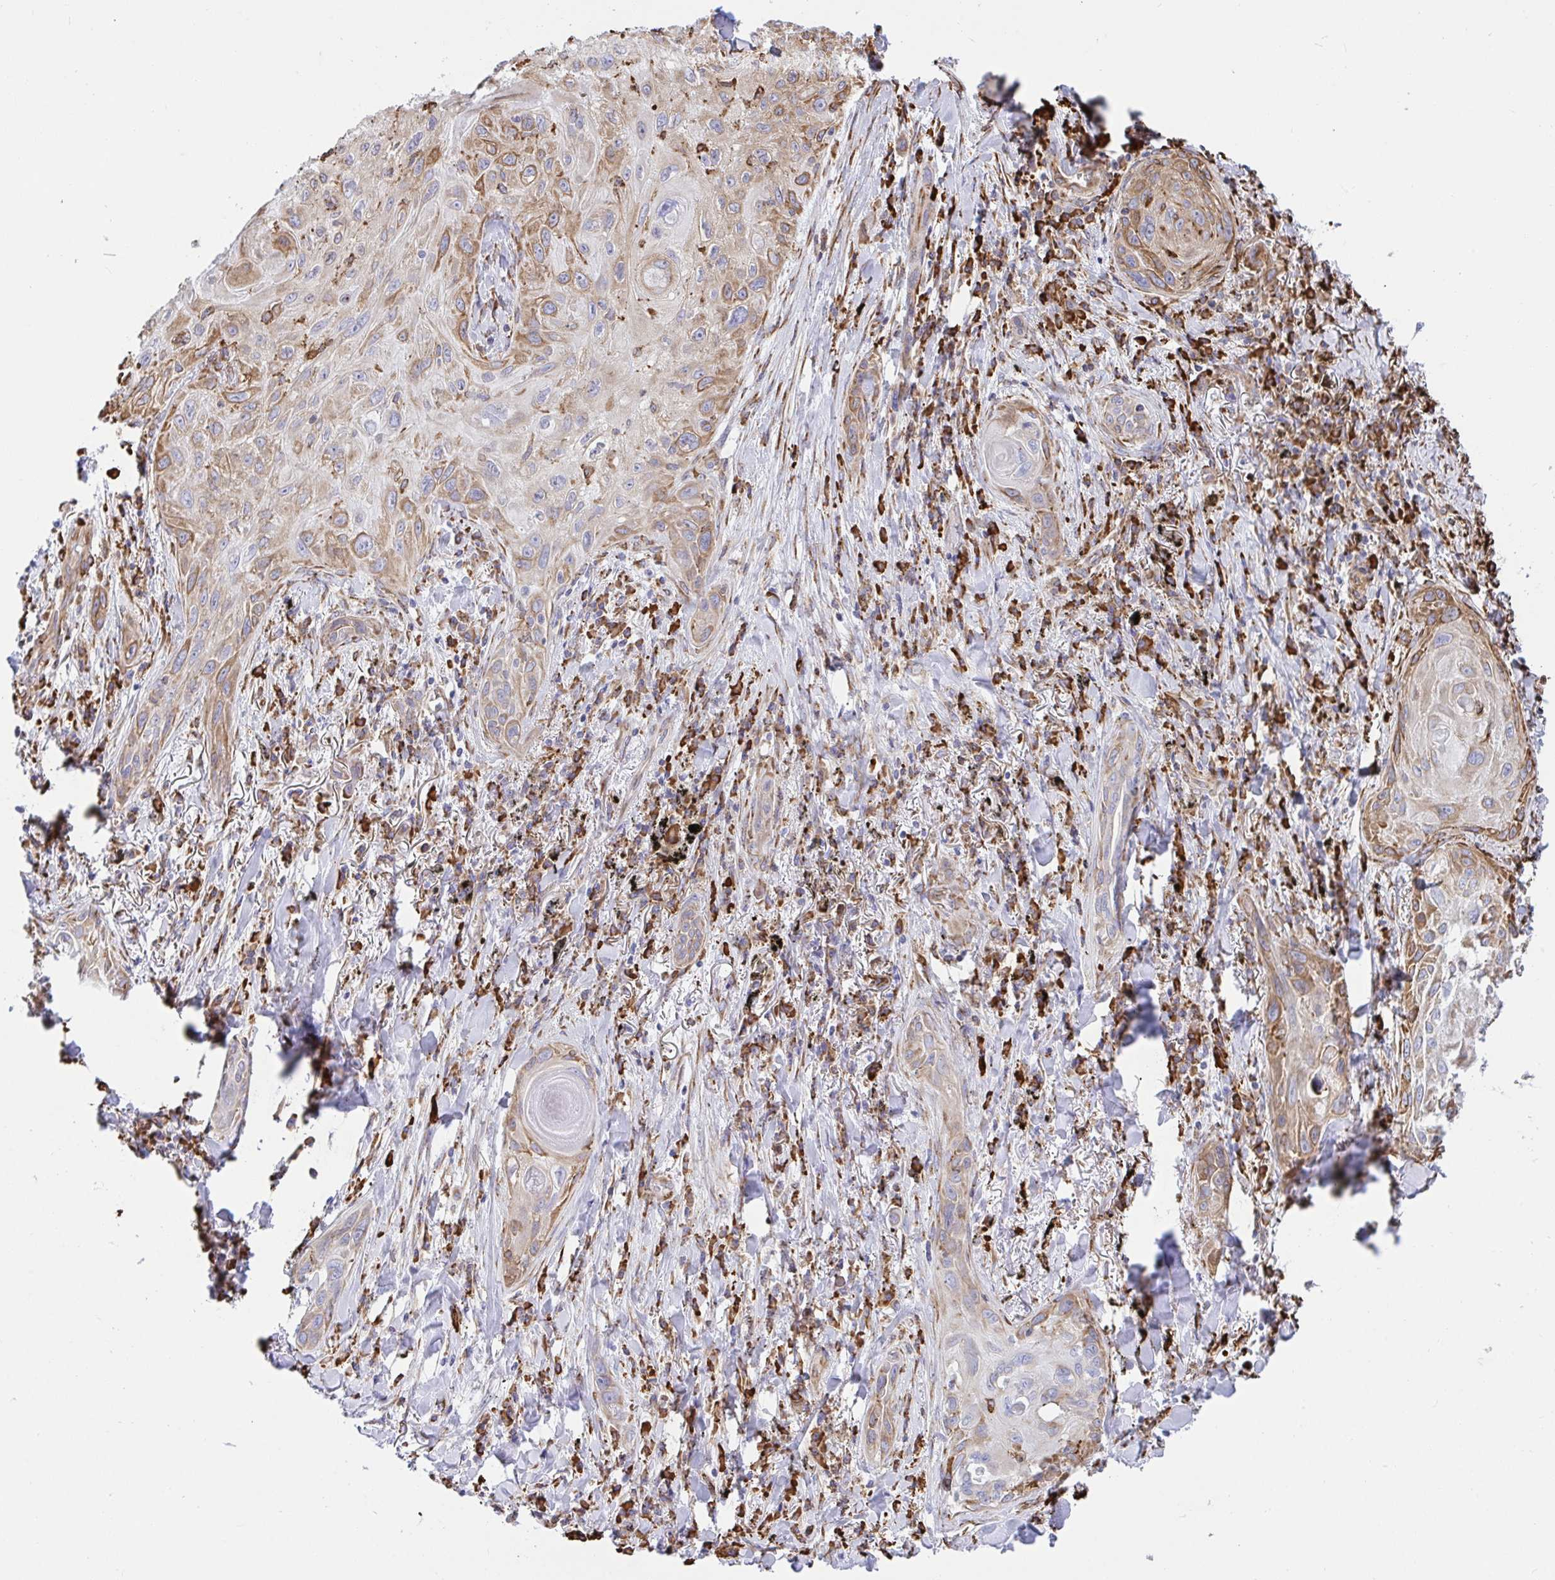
{"staining": {"intensity": "moderate", "quantity": "25%-75%", "location": "cytoplasmic/membranous"}, "tissue": "lung cancer", "cell_type": "Tumor cells", "image_type": "cancer", "snomed": [{"axis": "morphology", "description": "Squamous cell carcinoma, NOS"}, {"axis": "topography", "description": "Lung"}], "caption": "About 25%-75% of tumor cells in human lung cancer (squamous cell carcinoma) reveal moderate cytoplasmic/membranous protein expression as visualized by brown immunohistochemical staining.", "gene": "CLGN", "patient": {"sex": "male", "age": 79}}